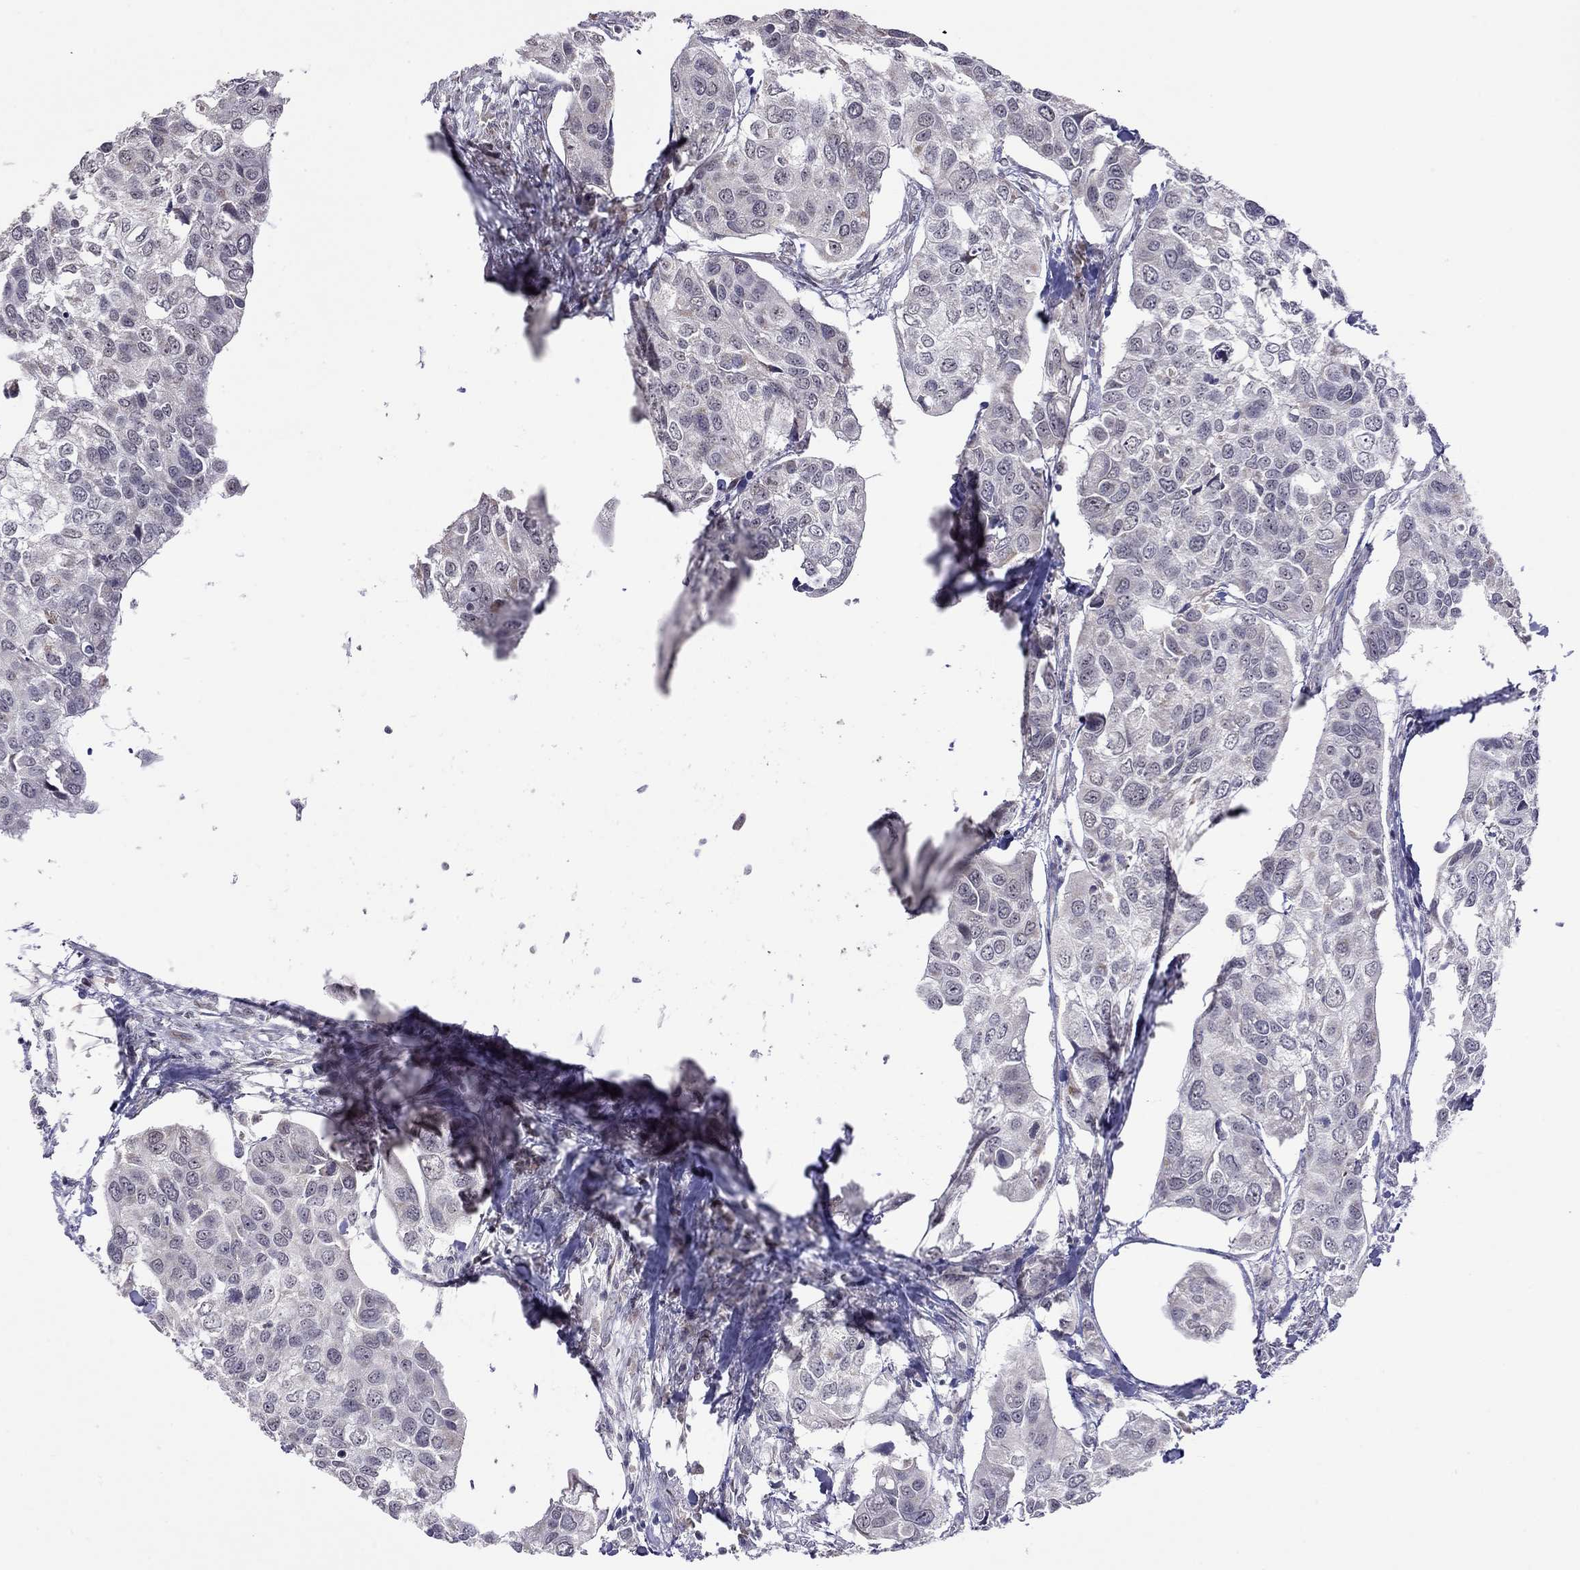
{"staining": {"intensity": "weak", "quantity": "<25%", "location": "cytoplasmic/membranous"}, "tissue": "urothelial cancer", "cell_type": "Tumor cells", "image_type": "cancer", "snomed": [{"axis": "morphology", "description": "Urothelial carcinoma, High grade"}, {"axis": "topography", "description": "Urinary bladder"}], "caption": "Urothelial cancer was stained to show a protein in brown. There is no significant staining in tumor cells. (DAB immunohistochemistry (IHC), high magnification).", "gene": "HES5", "patient": {"sex": "male", "age": 60}}